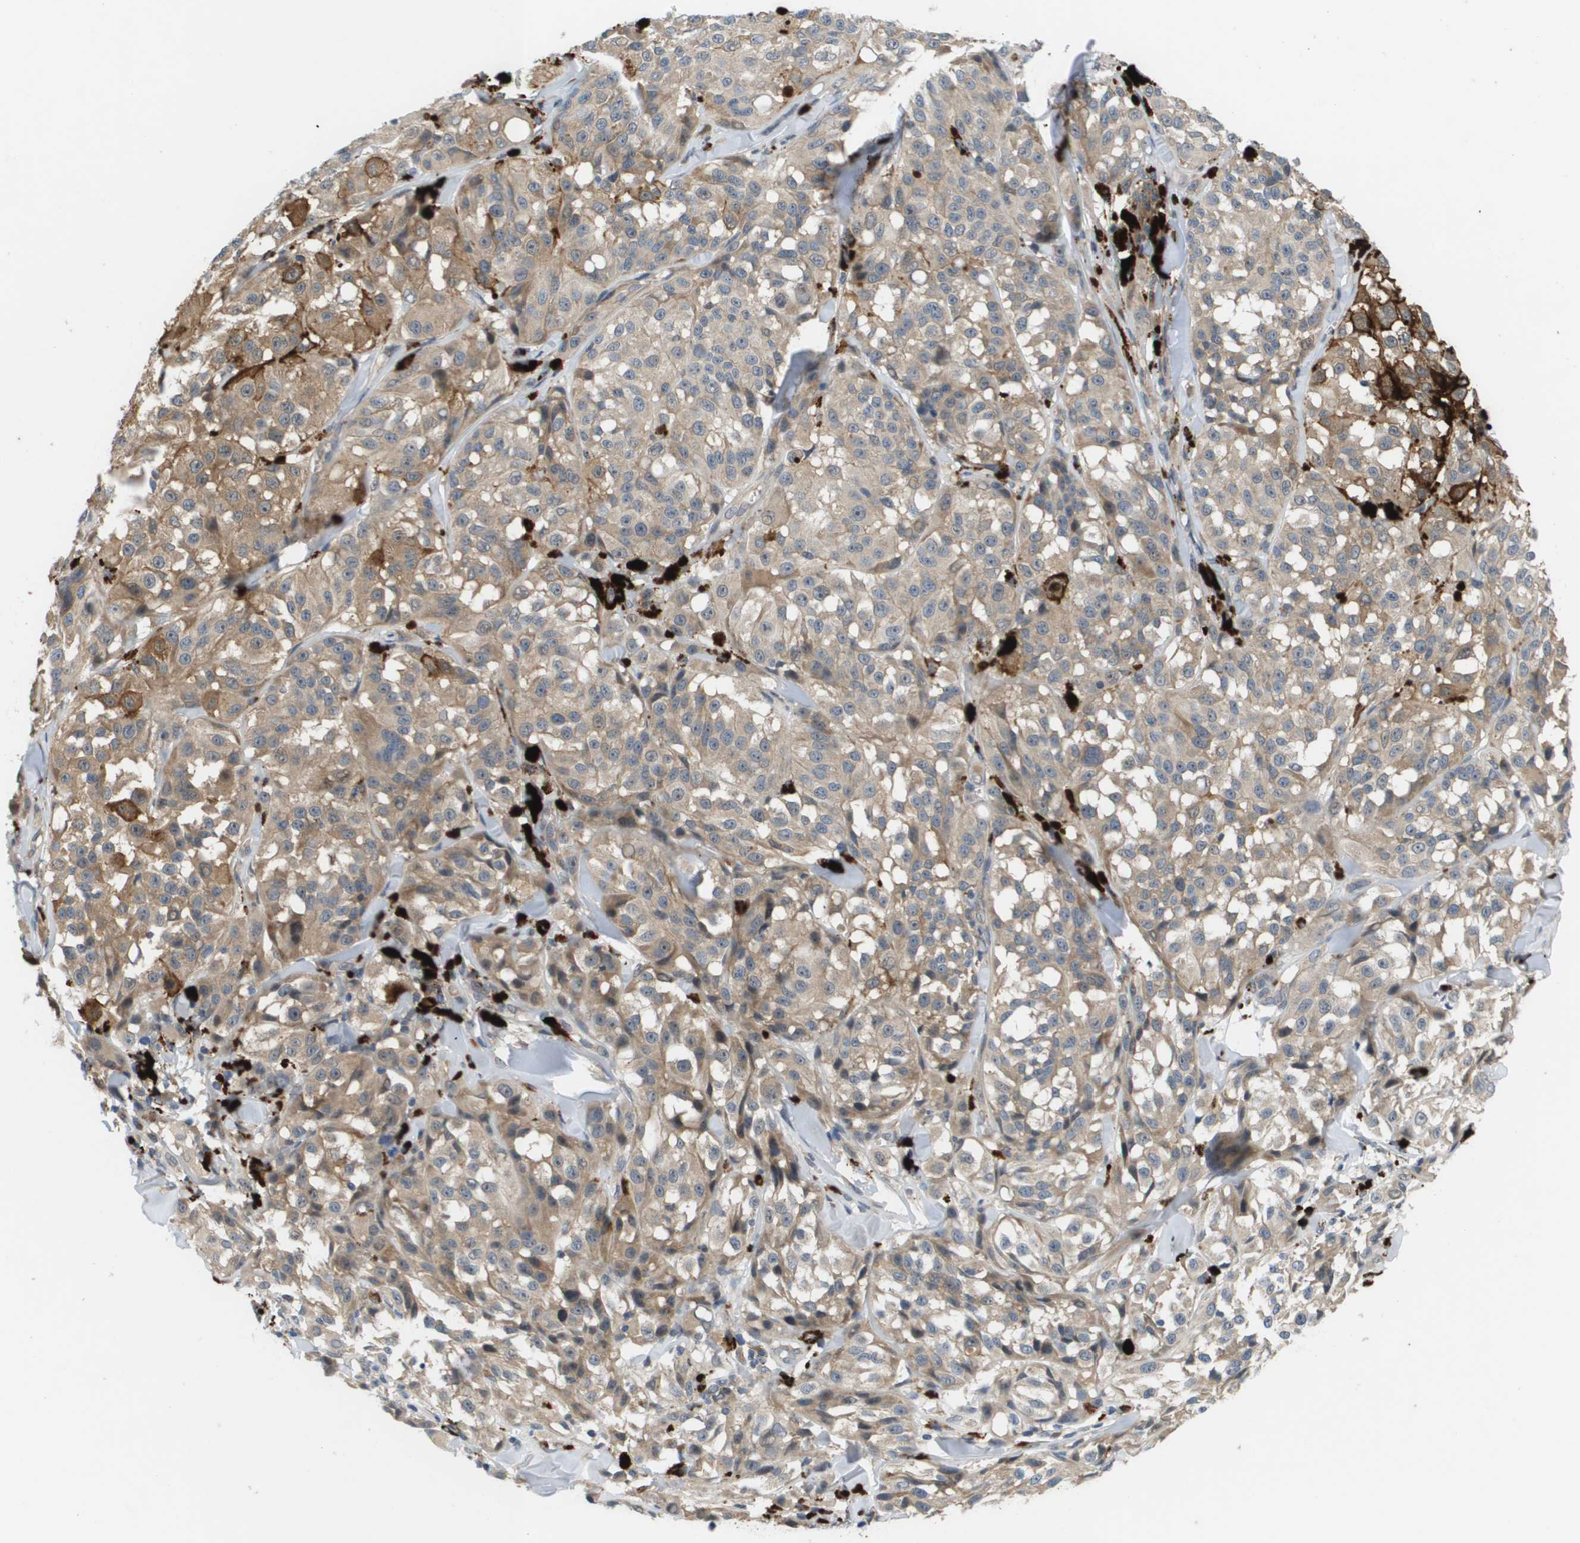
{"staining": {"intensity": "weak", "quantity": ">75%", "location": "cytoplasmic/membranous"}, "tissue": "melanoma", "cell_type": "Tumor cells", "image_type": "cancer", "snomed": [{"axis": "morphology", "description": "Malignant melanoma, NOS"}, {"axis": "topography", "description": "Skin"}], "caption": "Weak cytoplasmic/membranous staining for a protein is identified in about >75% of tumor cells of malignant melanoma using immunohistochemistry.", "gene": "SLC25A20", "patient": {"sex": "male", "age": 84}}